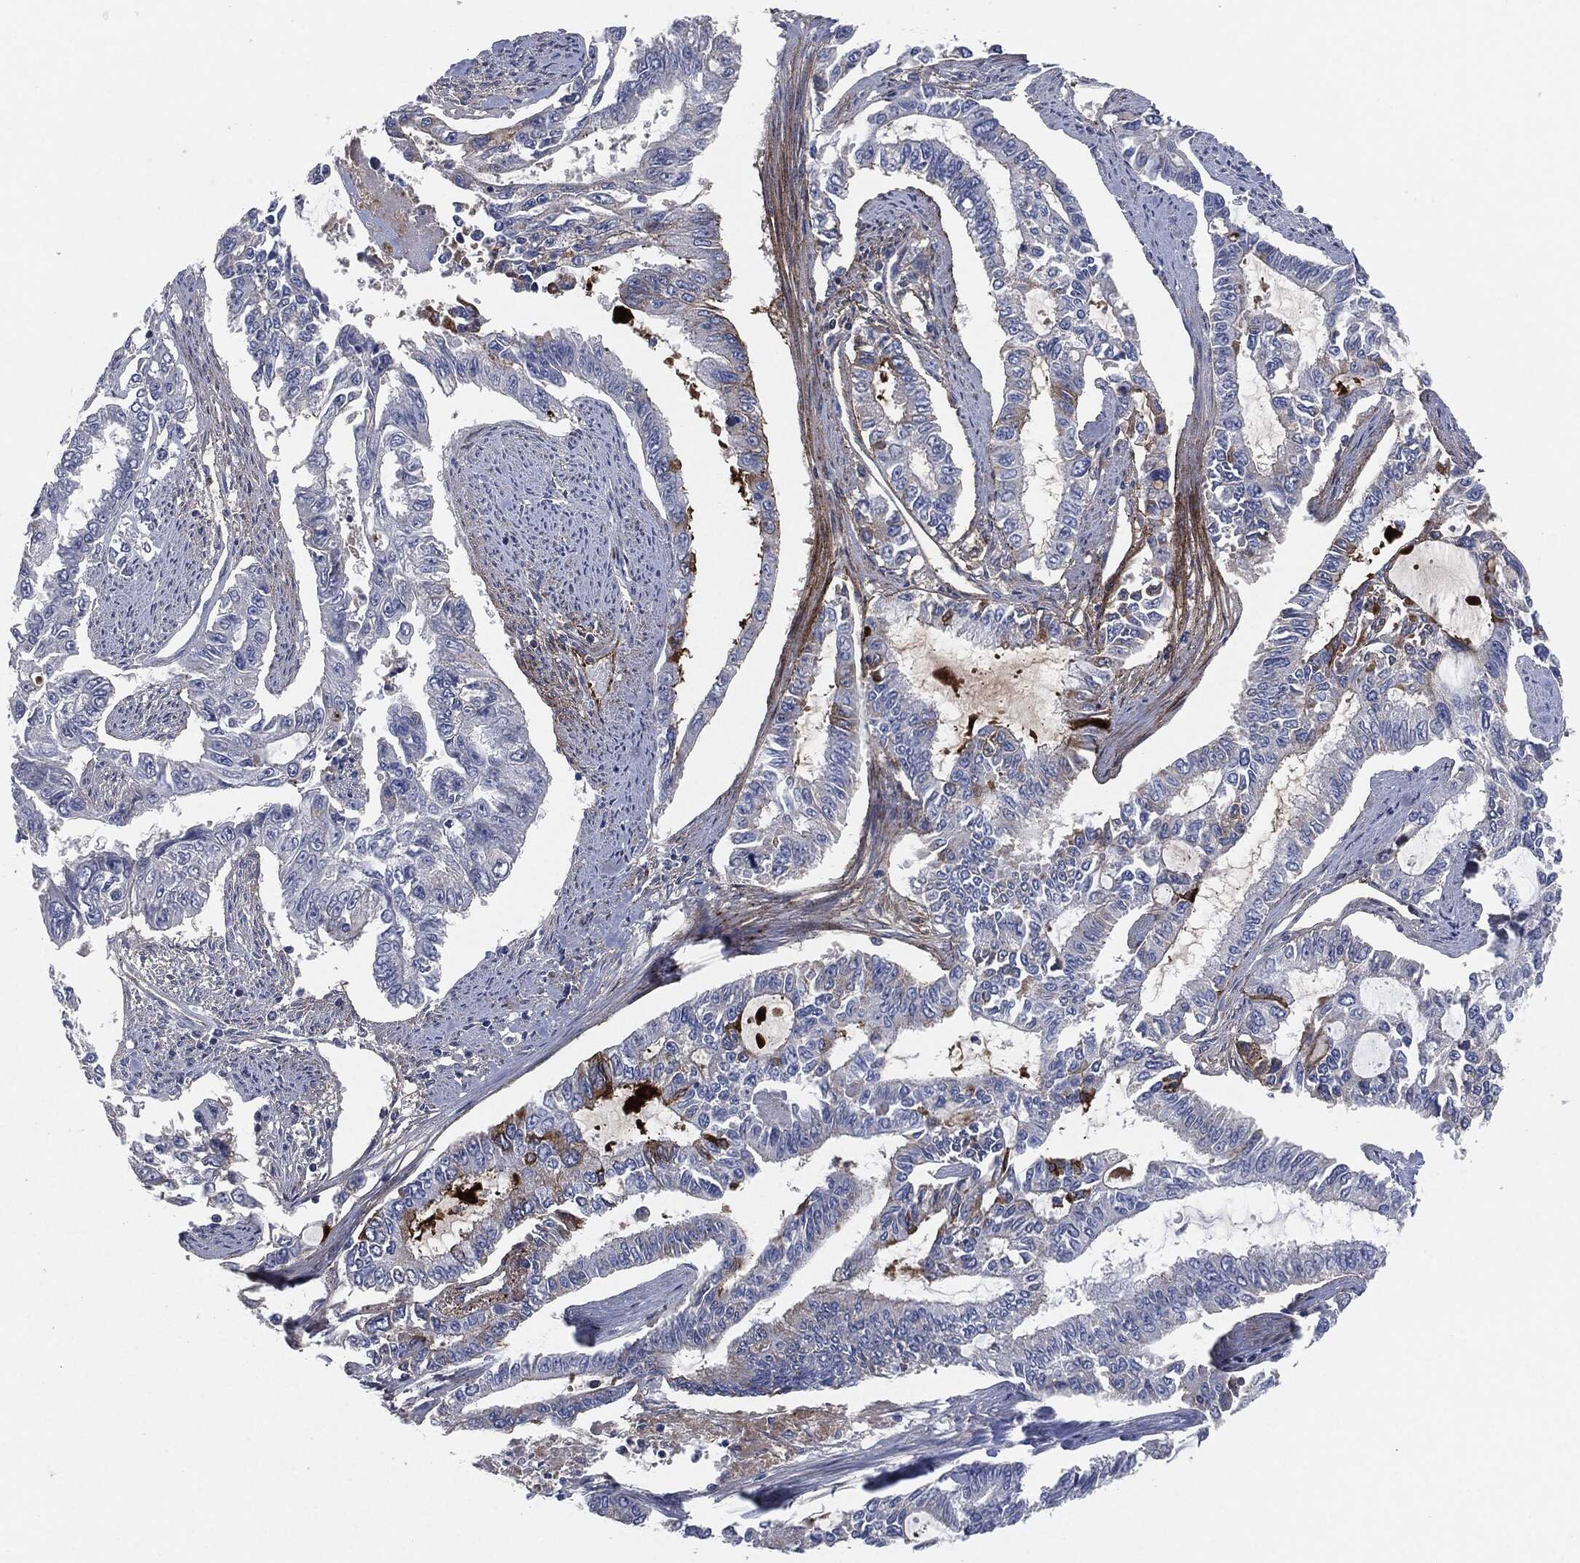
{"staining": {"intensity": "moderate", "quantity": "<25%", "location": "cytoplasmic/membranous"}, "tissue": "endometrial cancer", "cell_type": "Tumor cells", "image_type": "cancer", "snomed": [{"axis": "morphology", "description": "Adenocarcinoma, NOS"}, {"axis": "topography", "description": "Uterus"}], "caption": "Immunohistochemical staining of human adenocarcinoma (endometrial) displays low levels of moderate cytoplasmic/membranous protein positivity in approximately <25% of tumor cells.", "gene": "APOB", "patient": {"sex": "female", "age": 59}}